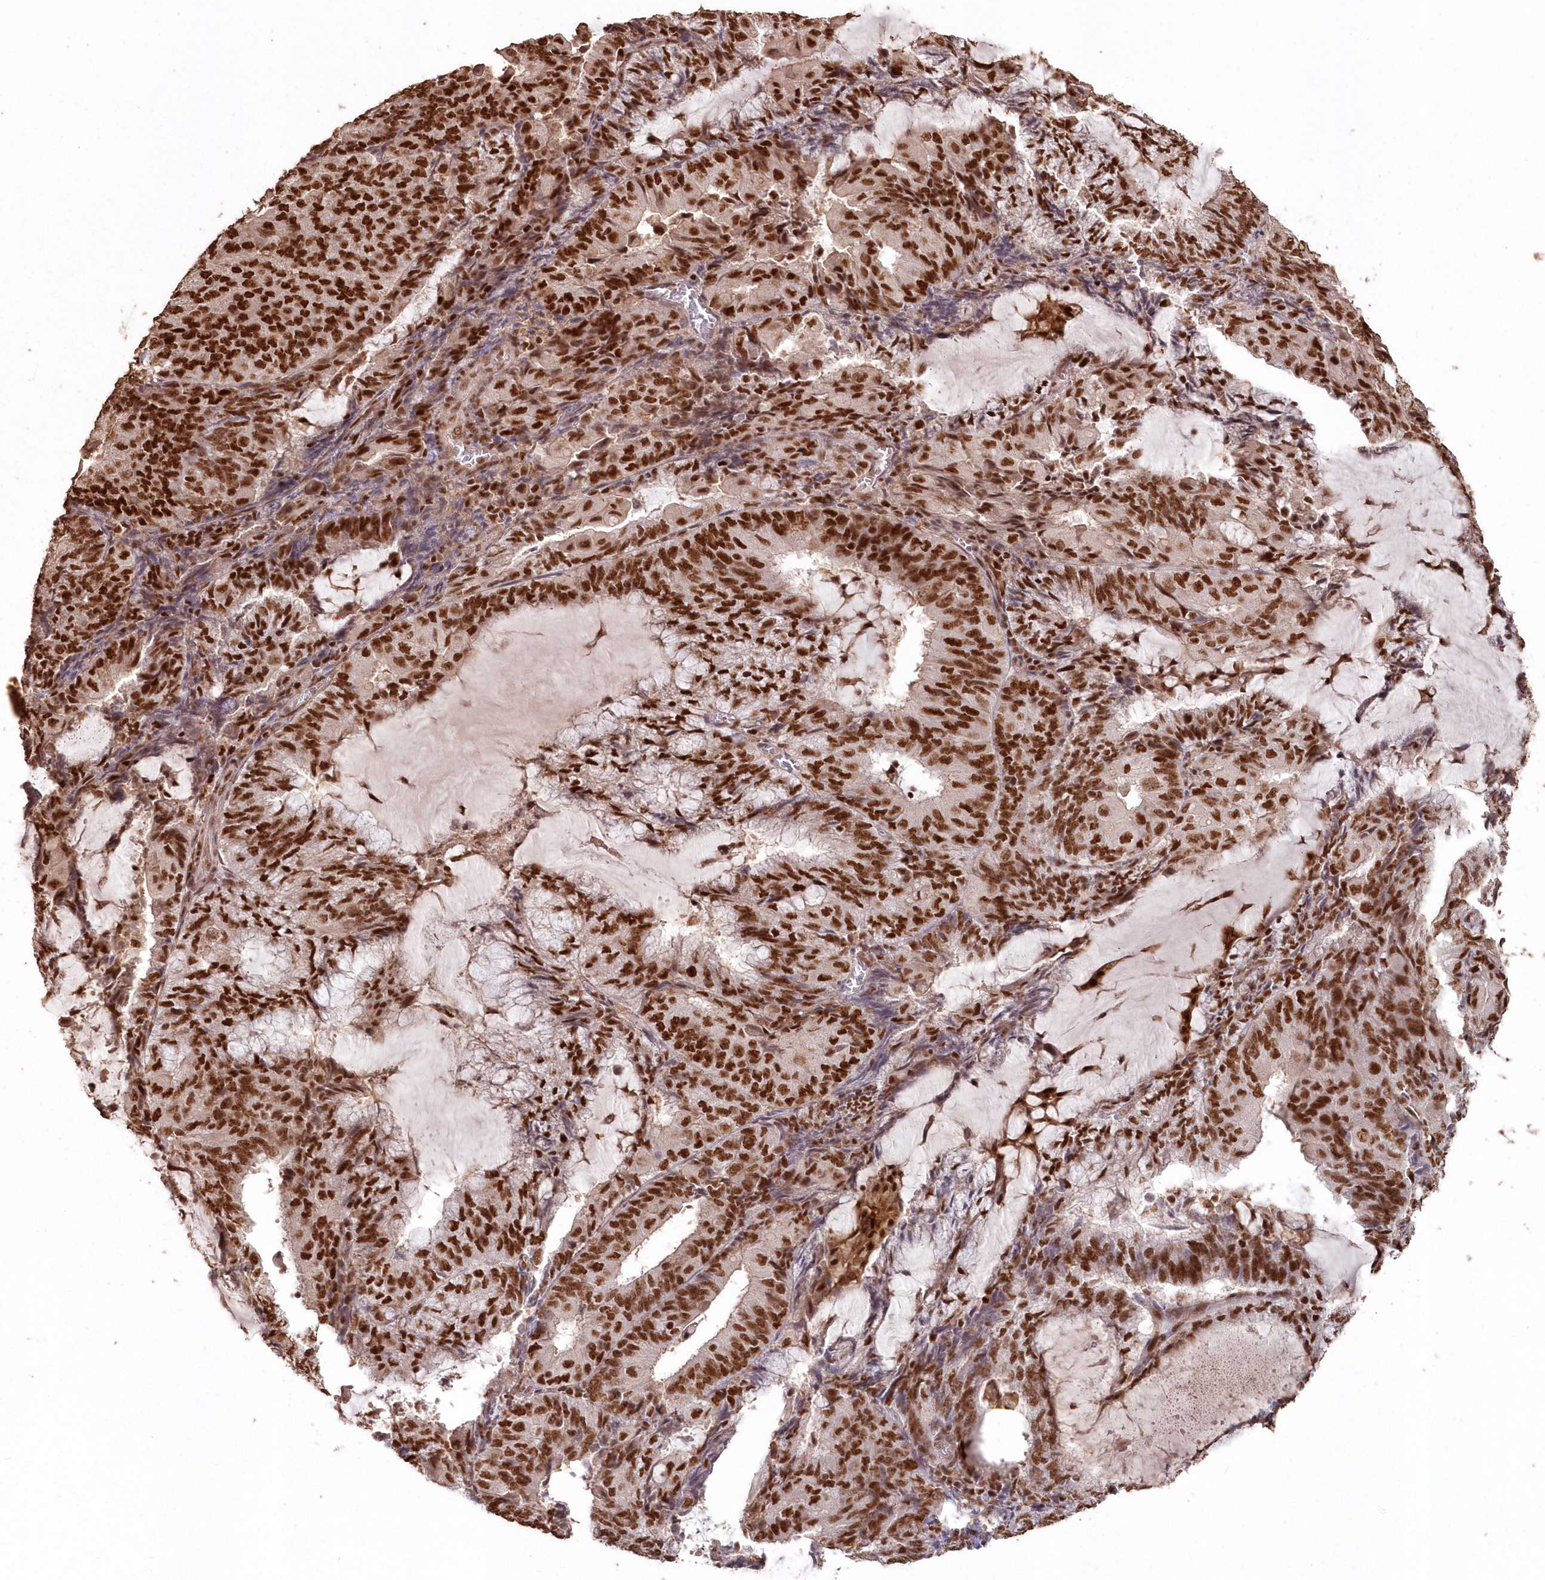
{"staining": {"intensity": "strong", "quantity": ">75%", "location": "nuclear"}, "tissue": "endometrial cancer", "cell_type": "Tumor cells", "image_type": "cancer", "snomed": [{"axis": "morphology", "description": "Adenocarcinoma, NOS"}, {"axis": "topography", "description": "Endometrium"}], "caption": "Endometrial cancer (adenocarcinoma) was stained to show a protein in brown. There is high levels of strong nuclear positivity in about >75% of tumor cells. (IHC, brightfield microscopy, high magnification).", "gene": "PDS5A", "patient": {"sex": "female", "age": 81}}